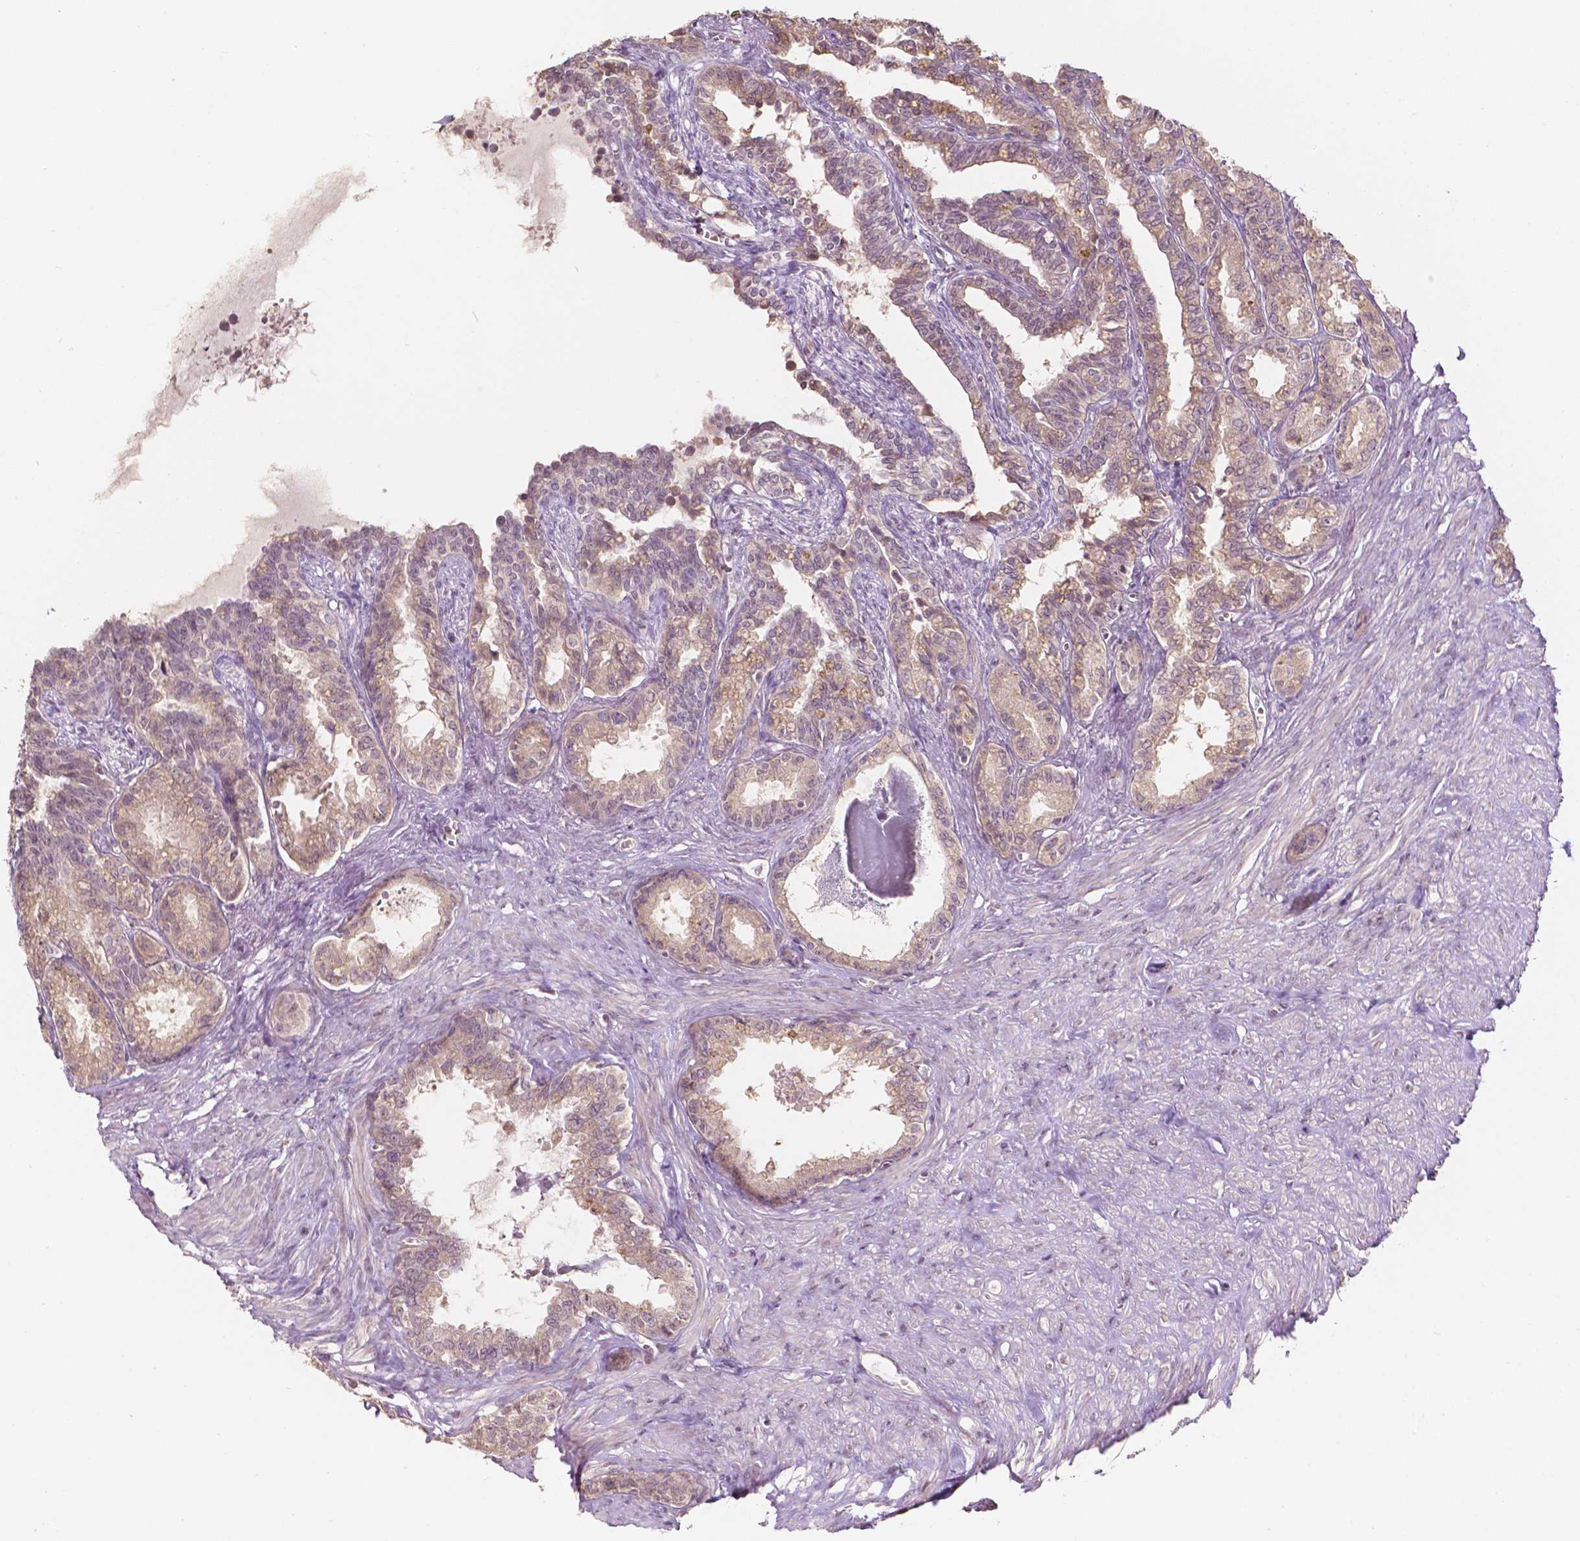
{"staining": {"intensity": "weak", "quantity": ">75%", "location": "cytoplasmic/membranous"}, "tissue": "seminal vesicle", "cell_type": "Glandular cells", "image_type": "normal", "snomed": [{"axis": "morphology", "description": "Normal tissue, NOS"}, {"axis": "morphology", "description": "Urothelial carcinoma, NOS"}, {"axis": "topography", "description": "Urinary bladder"}, {"axis": "topography", "description": "Seminal veicle"}], "caption": "A low amount of weak cytoplasmic/membranous staining is identified in about >75% of glandular cells in unremarkable seminal vesicle.", "gene": "NOS1AP", "patient": {"sex": "male", "age": 76}}